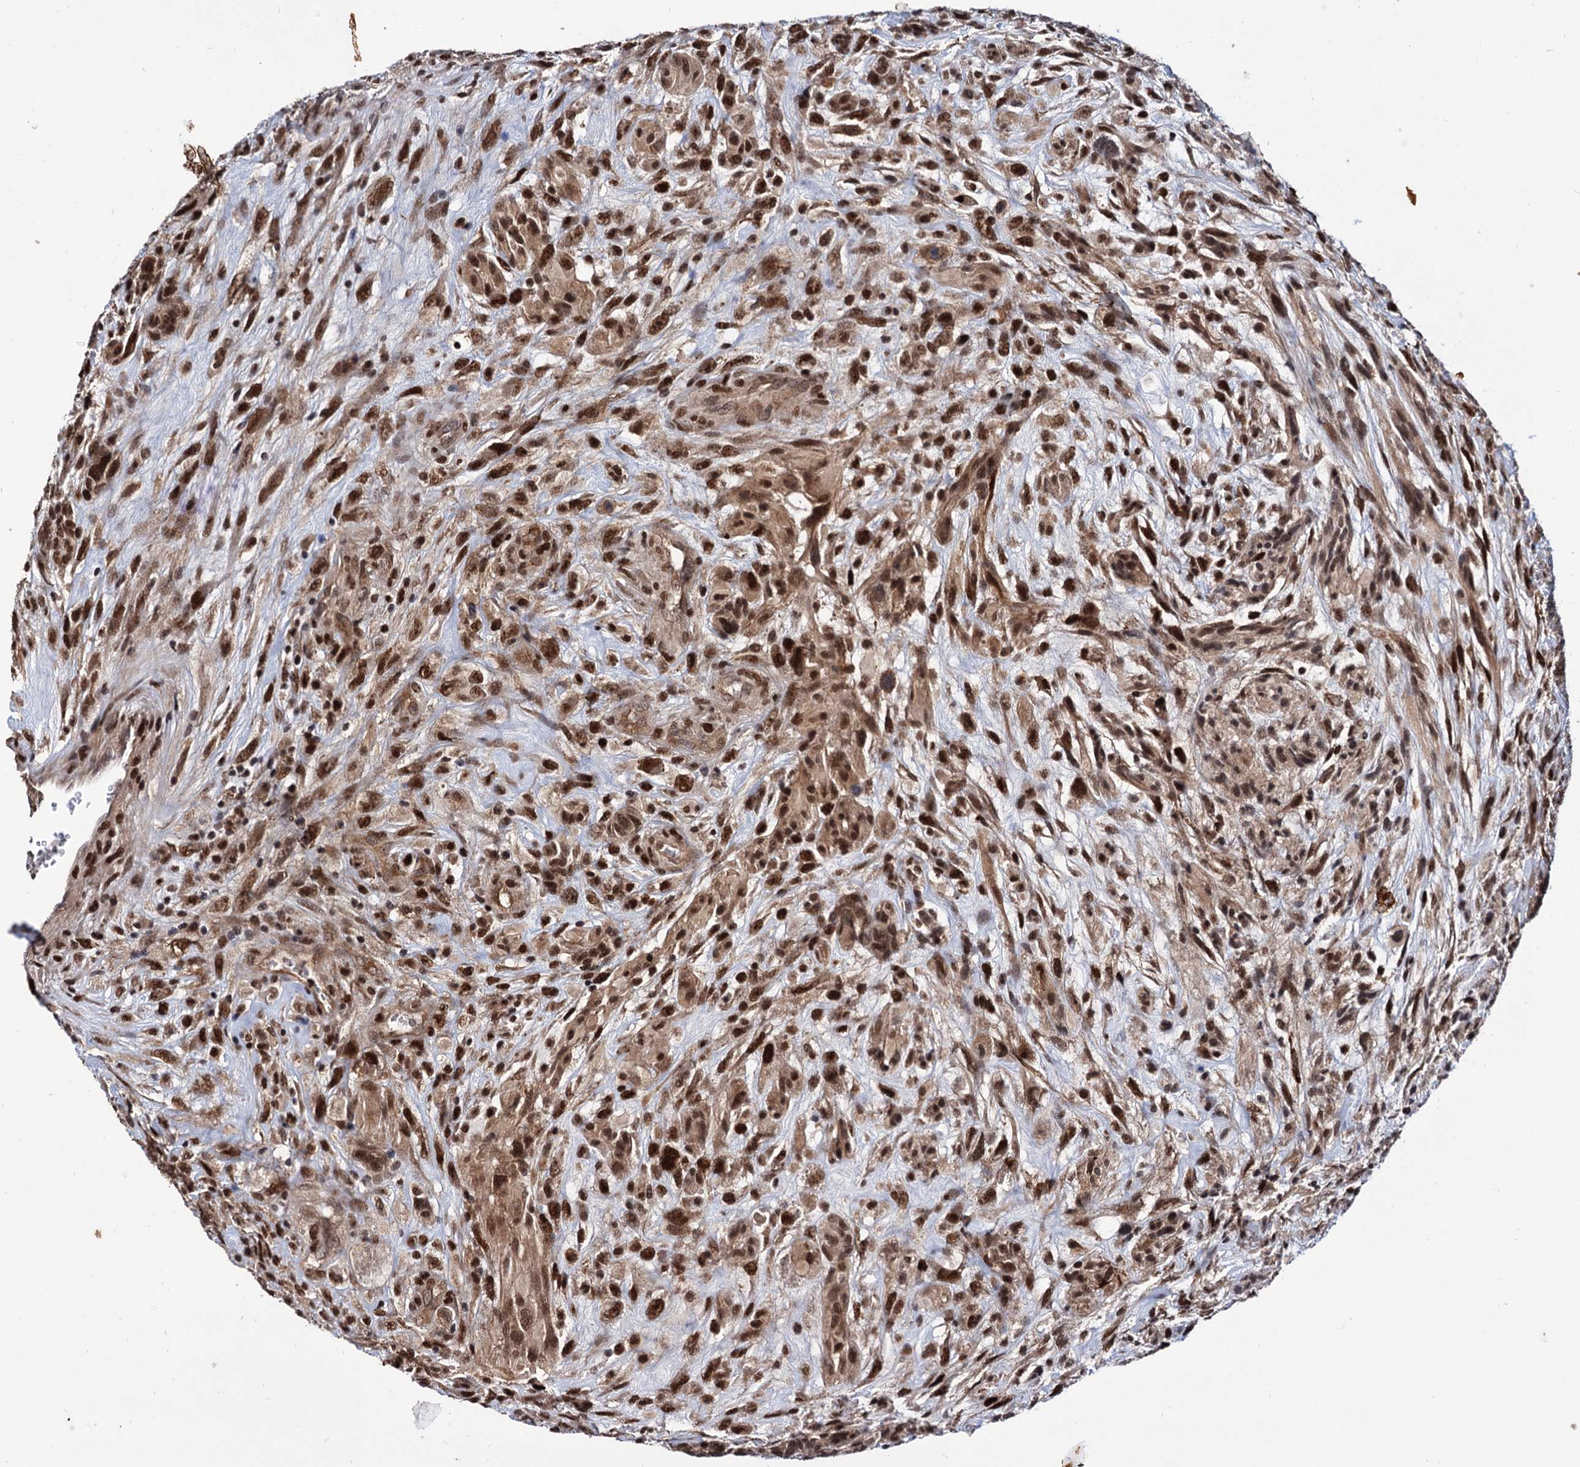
{"staining": {"intensity": "strong", "quantity": ">75%", "location": "cytoplasmic/membranous,nuclear"}, "tissue": "glioma", "cell_type": "Tumor cells", "image_type": "cancer", "snomed": [{"axis": "morphology", "description": "Glioma, malignant, High grade"}, {"axis": "topography", "description": "Brain"}], "caption": "Glioma was stained to show a protein in brown. There is high levels of strong cytoplasmic/membranous and nuclear staining in about >75% of tumor cells.", "gene": "RNASEH2B", "patient": {"sex": "male", "age": 61}}